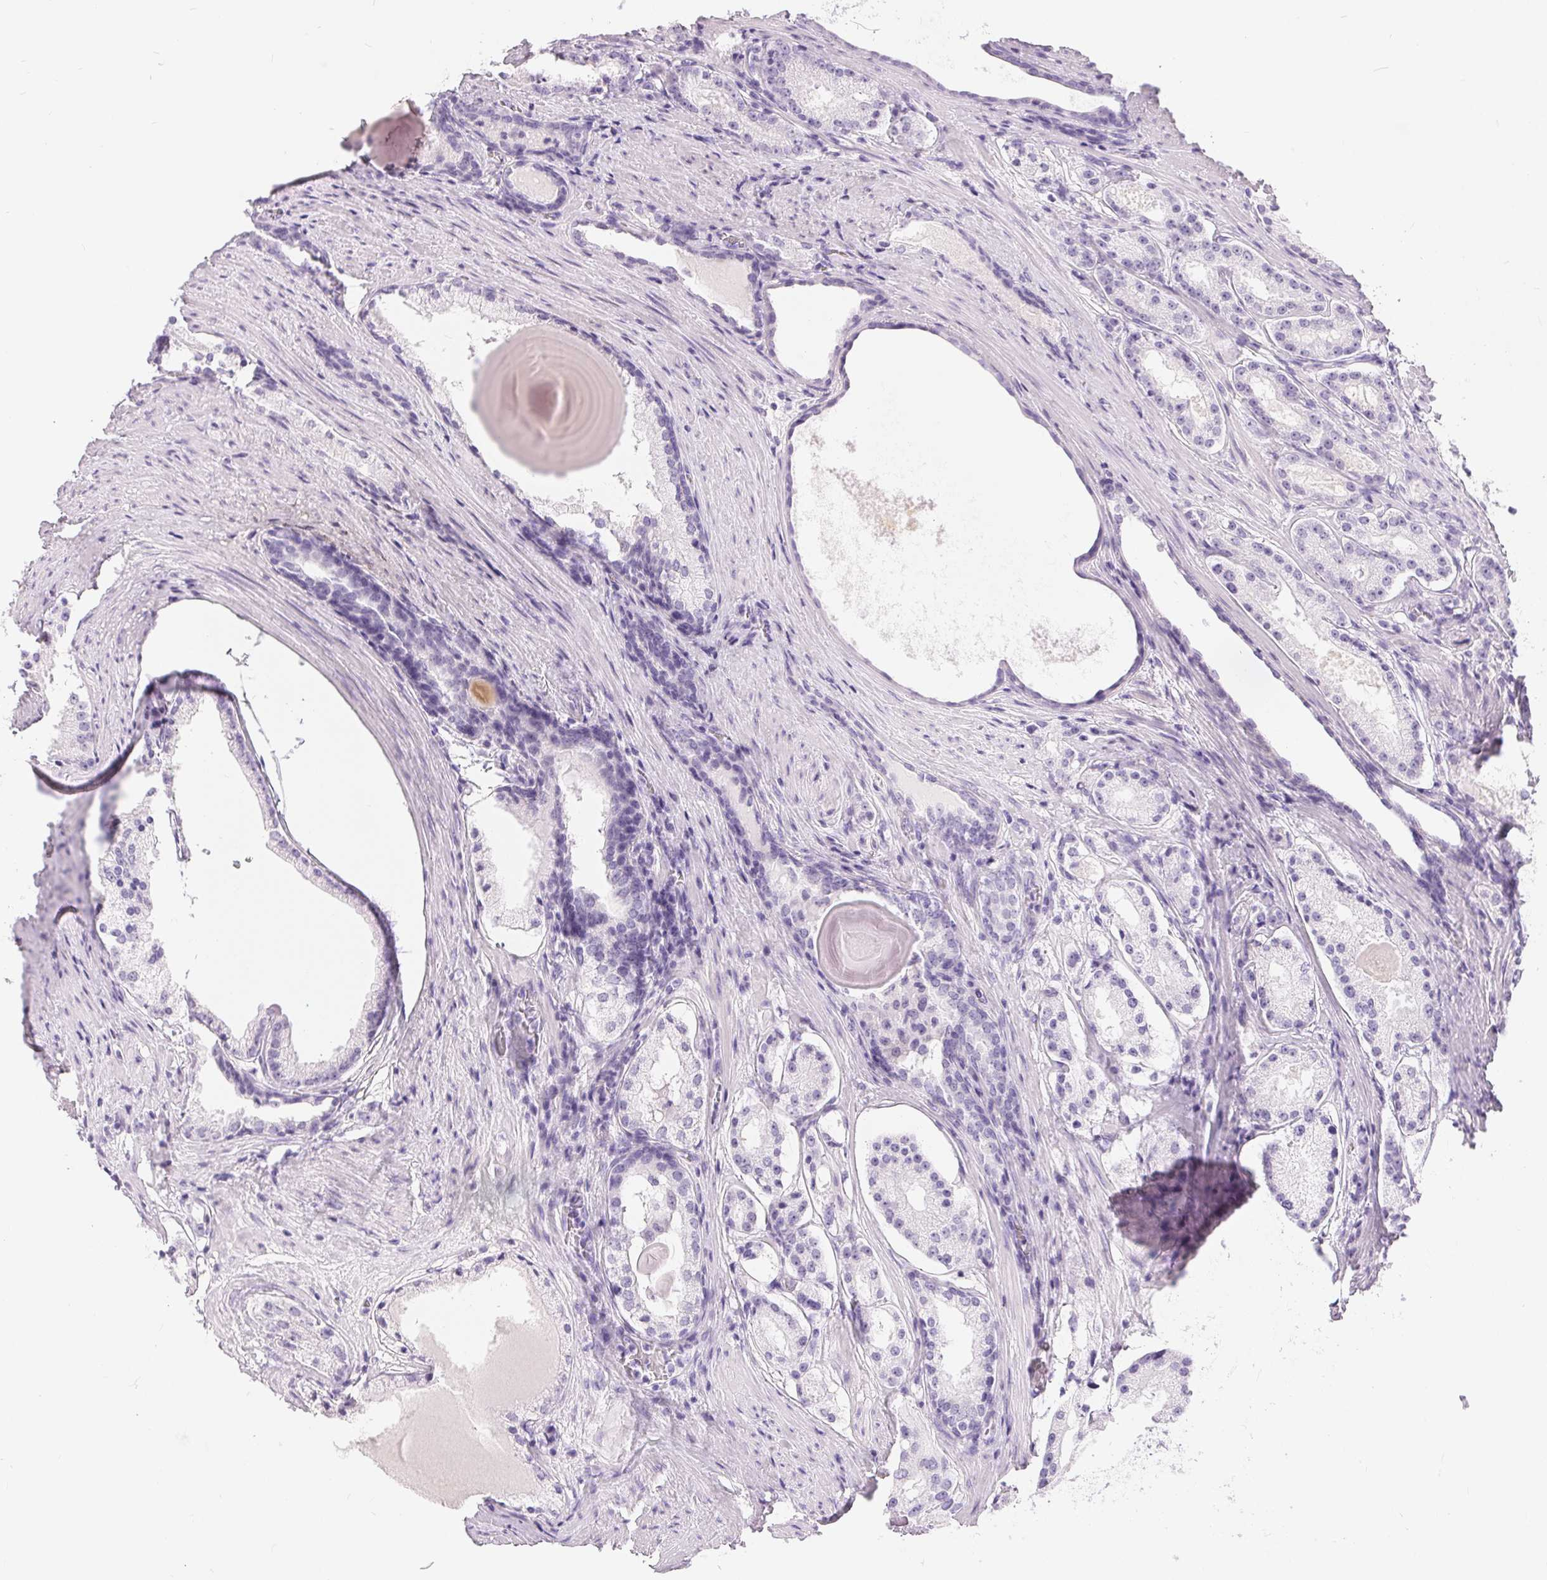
{"staining": {"intensity": "negative", "quantity": "none", "location": "none"}, "tissue": "prostate cancer", "cell_type": "Tumor cells", "image_type": "cancer", "snomed": [{"axis": "morphology", "description": "Adenocarcinoma, Low grade"}, {"axis": "topography", "description": "Prostate"}], "caption": "IHC histopathology image of human low-grade adenocarcinoma (prostate) stained for a protein (brown), which displays no staining in tumor cells. Brightfield microscopy of immunohistochemistry (IHC) stained with DAB (brown) and hematoxylin (blue), captured at high magnification.", "gene": "XDH", "patient": {"sex": "male", "age": 57}}